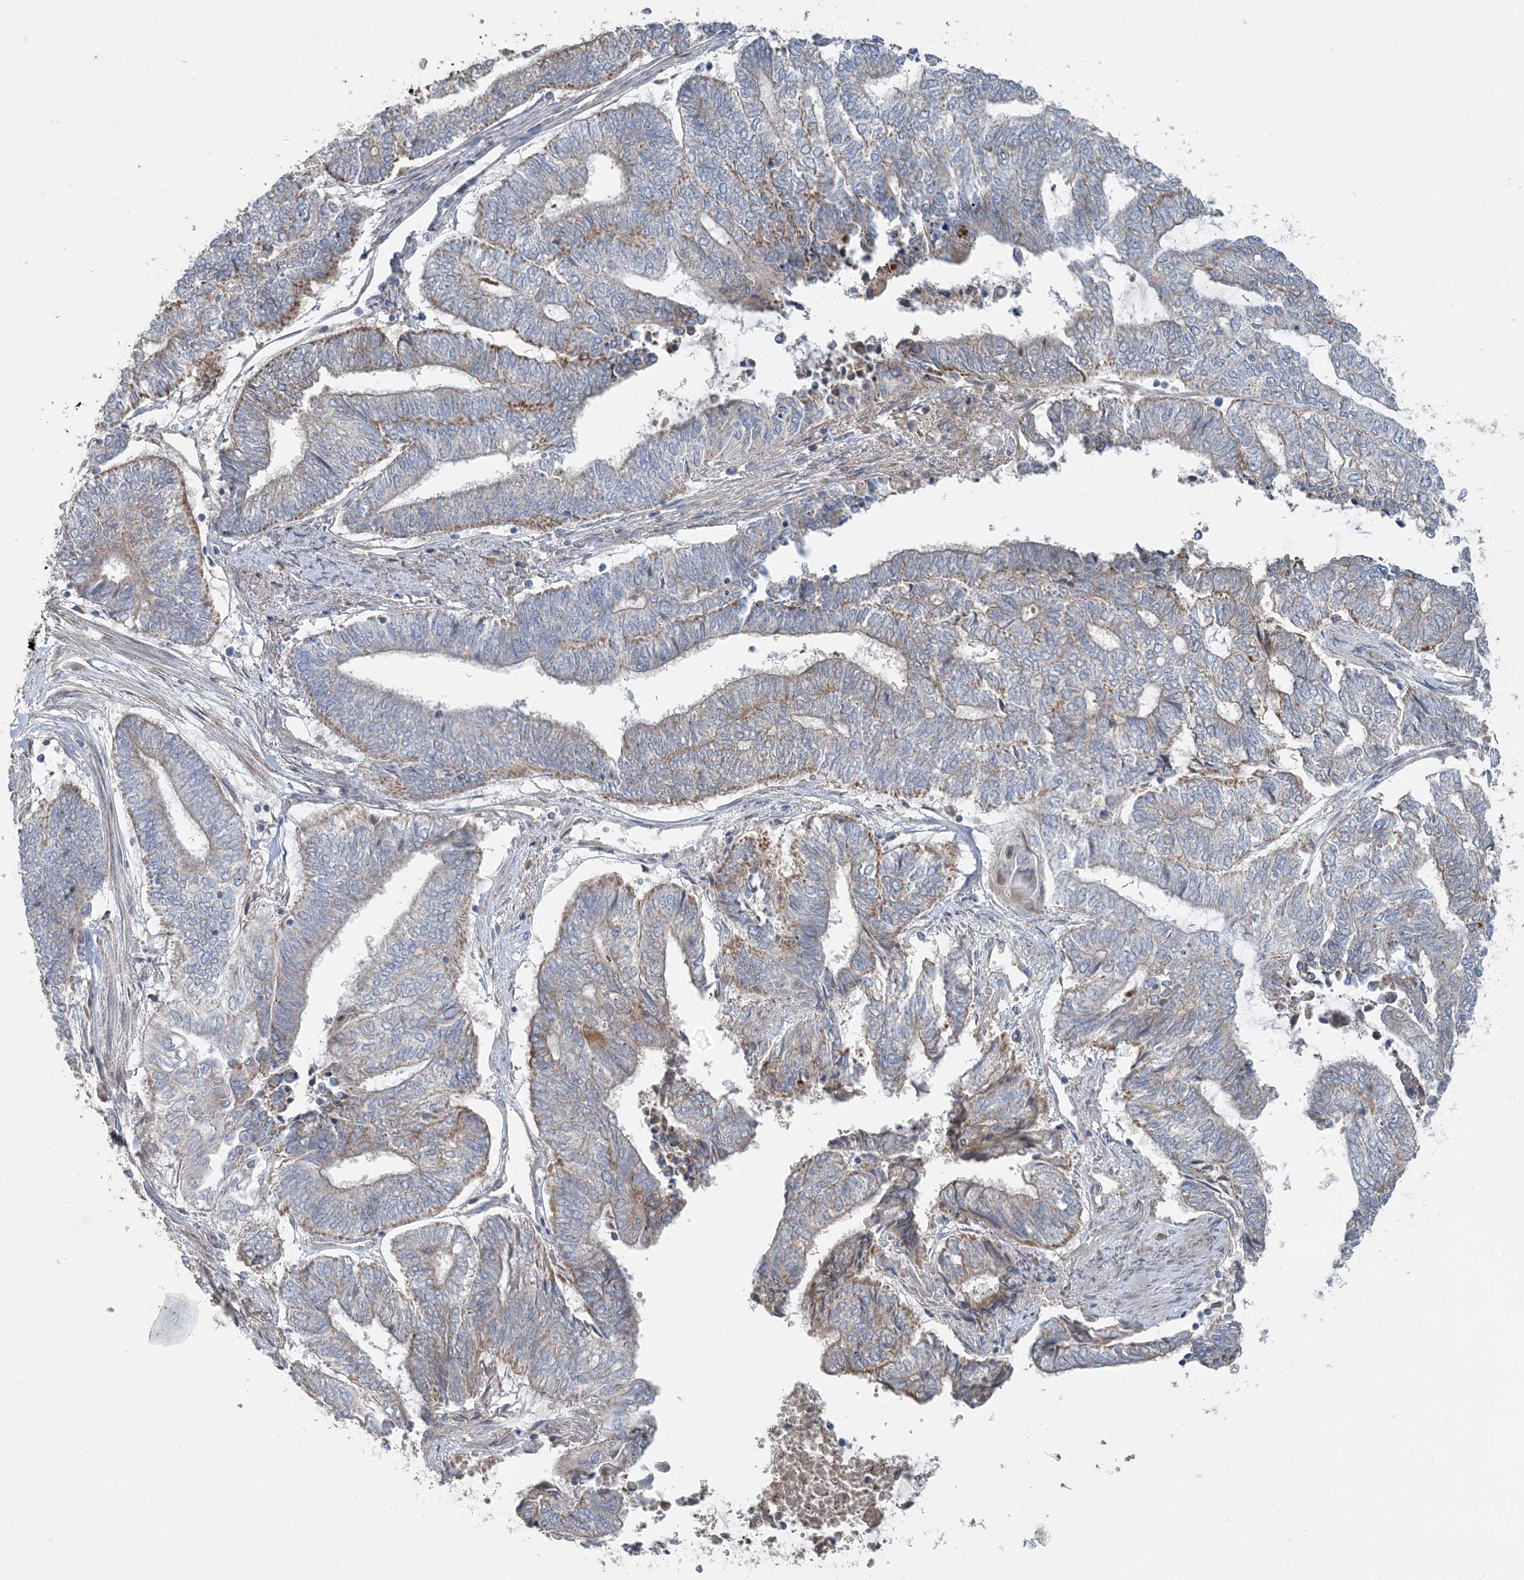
{"staining": {"intensity": "negative", "quantity": "none", "location": "none"}, "tissue": "endometrial cancer", "cell_type": "Tumor cells", "image_type": "cancer", "snomed": [{"axis": "morphology", "description": "Adenocarcinoma, NOS"}, {"axis": "topography", "description": "Uterus"}, {"axis": "topography", "description": "Endometrium"}], "caption": "Tumor cells show no significant protein expression in endometrial cancer. Brightfield microscopy of immunohistochemistry stained with DAB (3,3'-diaminobenzidine) (brown) and hematoxylin (blue), captured at high magnification.", "gene": "SLC4A10", "patient": {"sex": "female", "age": 70}}